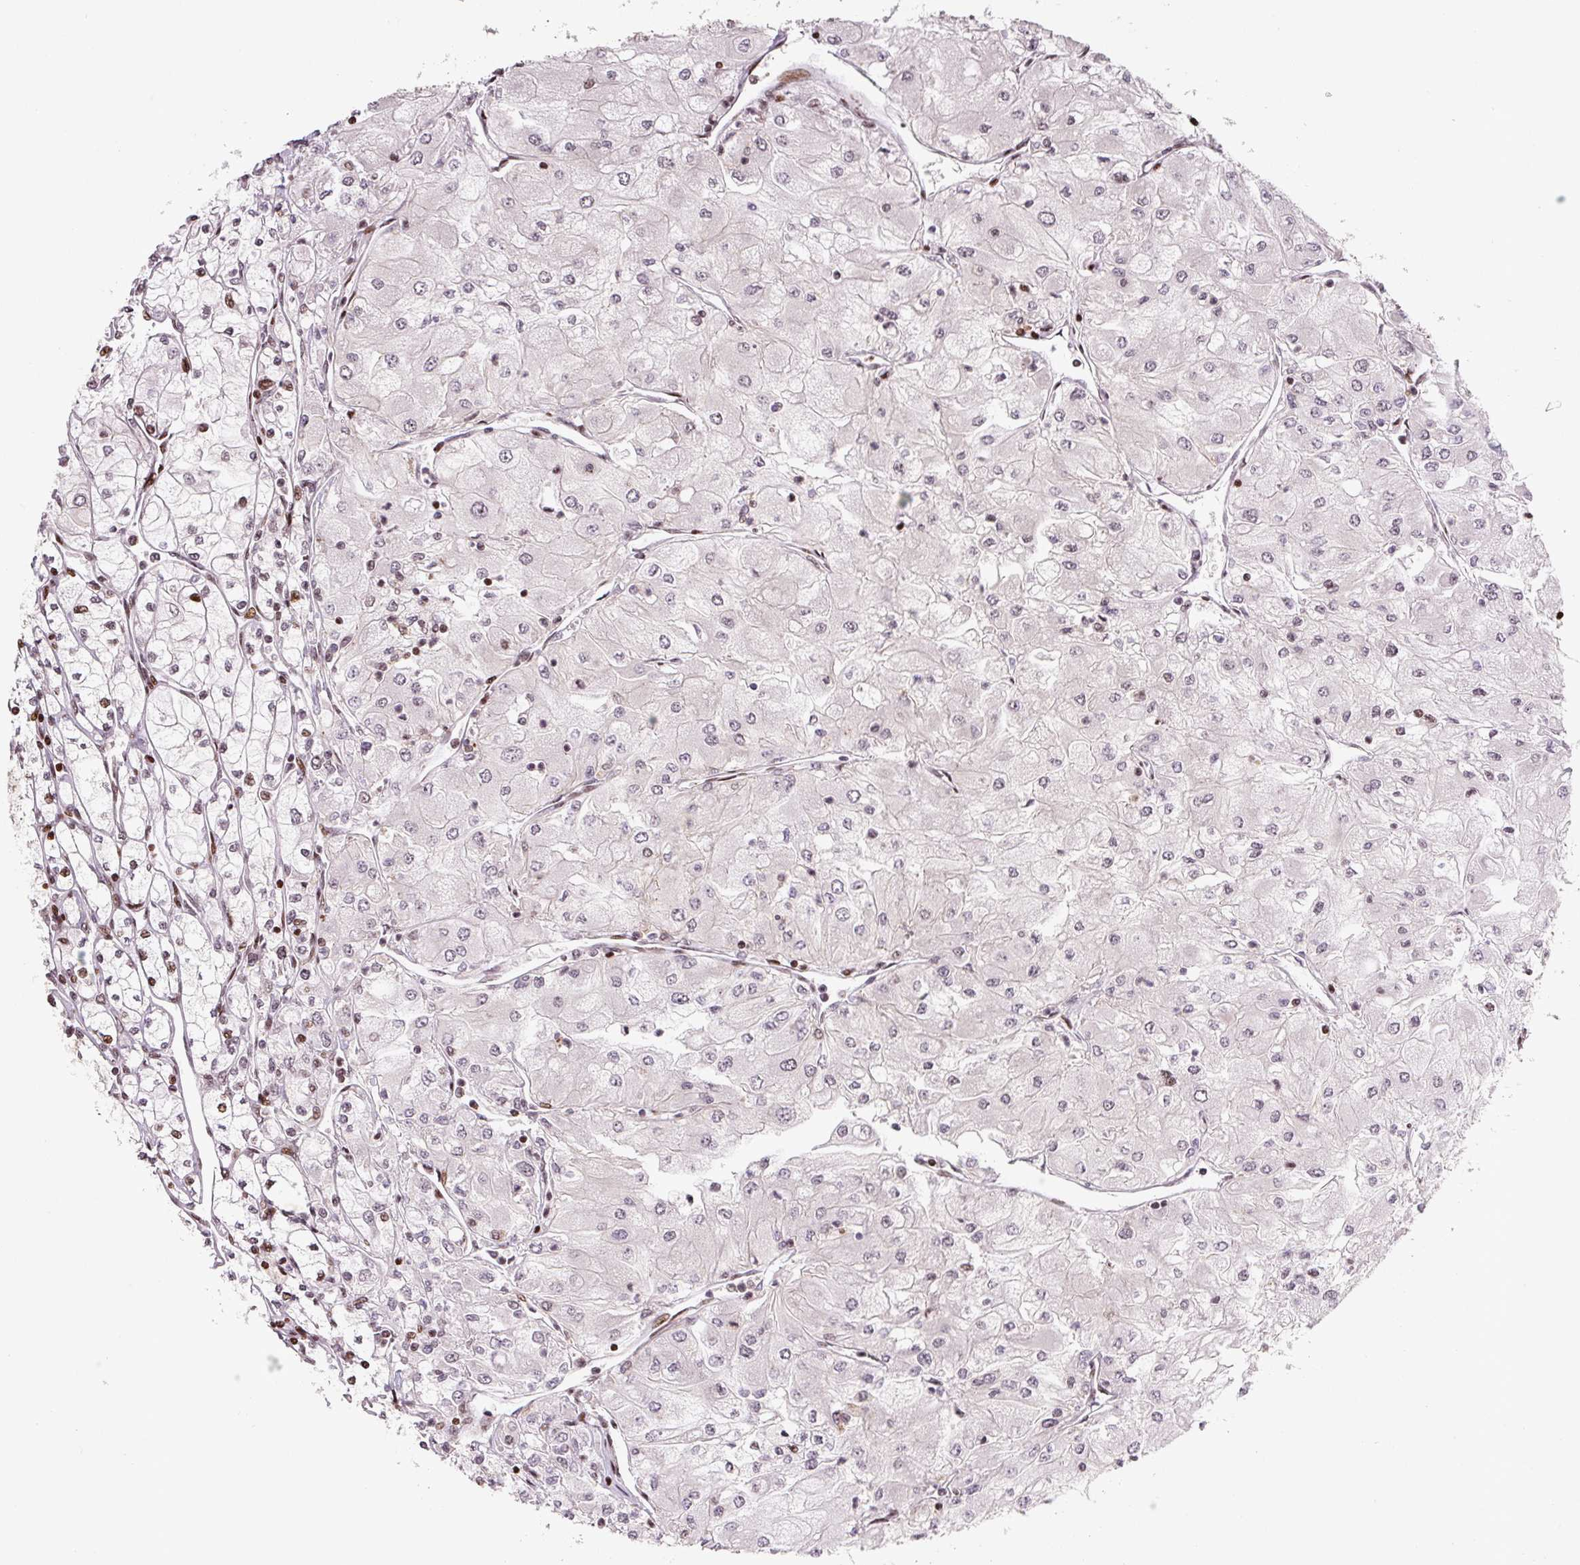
{"staining": {"intensity": "negative", "quantity": "none", "location": "none"}, "tissue": "renal cancer", "cell_type": "Tumor cells", "image_type": "cancer", "snomed": [{"axis": "morphology", "description": "Adenocarcinoma, NOS"}, {"axis": "topography", "description": "Kidney"}], "caption": "IHC photomicrograph of renal adenocarcinoma stained for a protein (brown), which demonstrates no expression in tumor cells.", "gene": "PYDC2", "patient": {"sex": "male", "age": 80}}